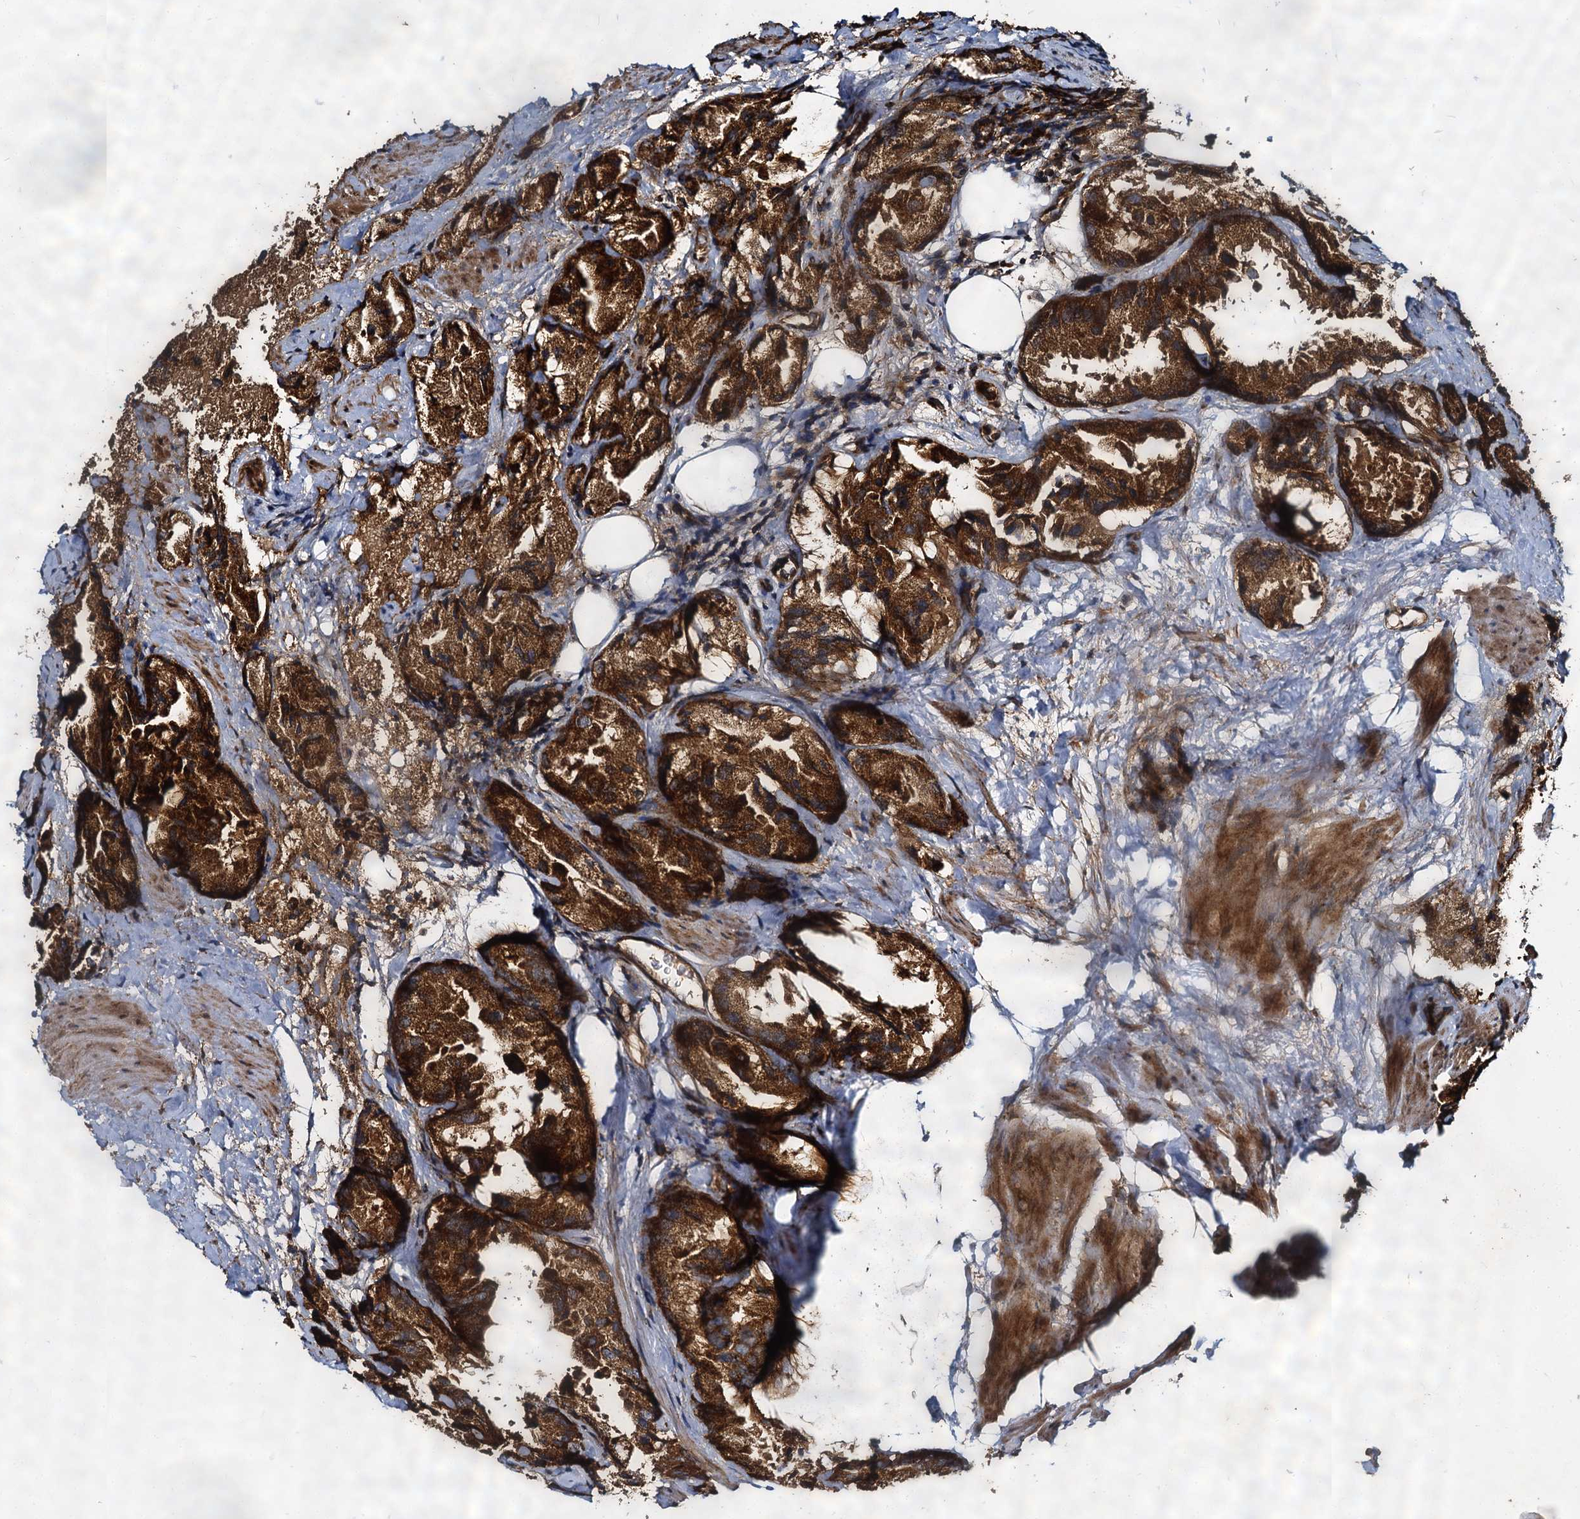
{"staining": {"intensity": "strong", "quantity": ">75%", "location": "cytoplasmic/membranous"}, "tissue": "prostate cancer", "cell_type": "Tumor cells", "image_type": "cancer", "snomed": [{"axis": "morphology", "description": "Adenocarcinoma, High grade"}, {"axis": "topography", "description": "Prostate"}], "caption": "Immunohistochemical staining of human prostate cancer displays strong cytoplasmic/membranous protein positivity in about >75% of tumor cells.", "gene": "WDR73", "patient": {"sex": "male", "age": 66}}